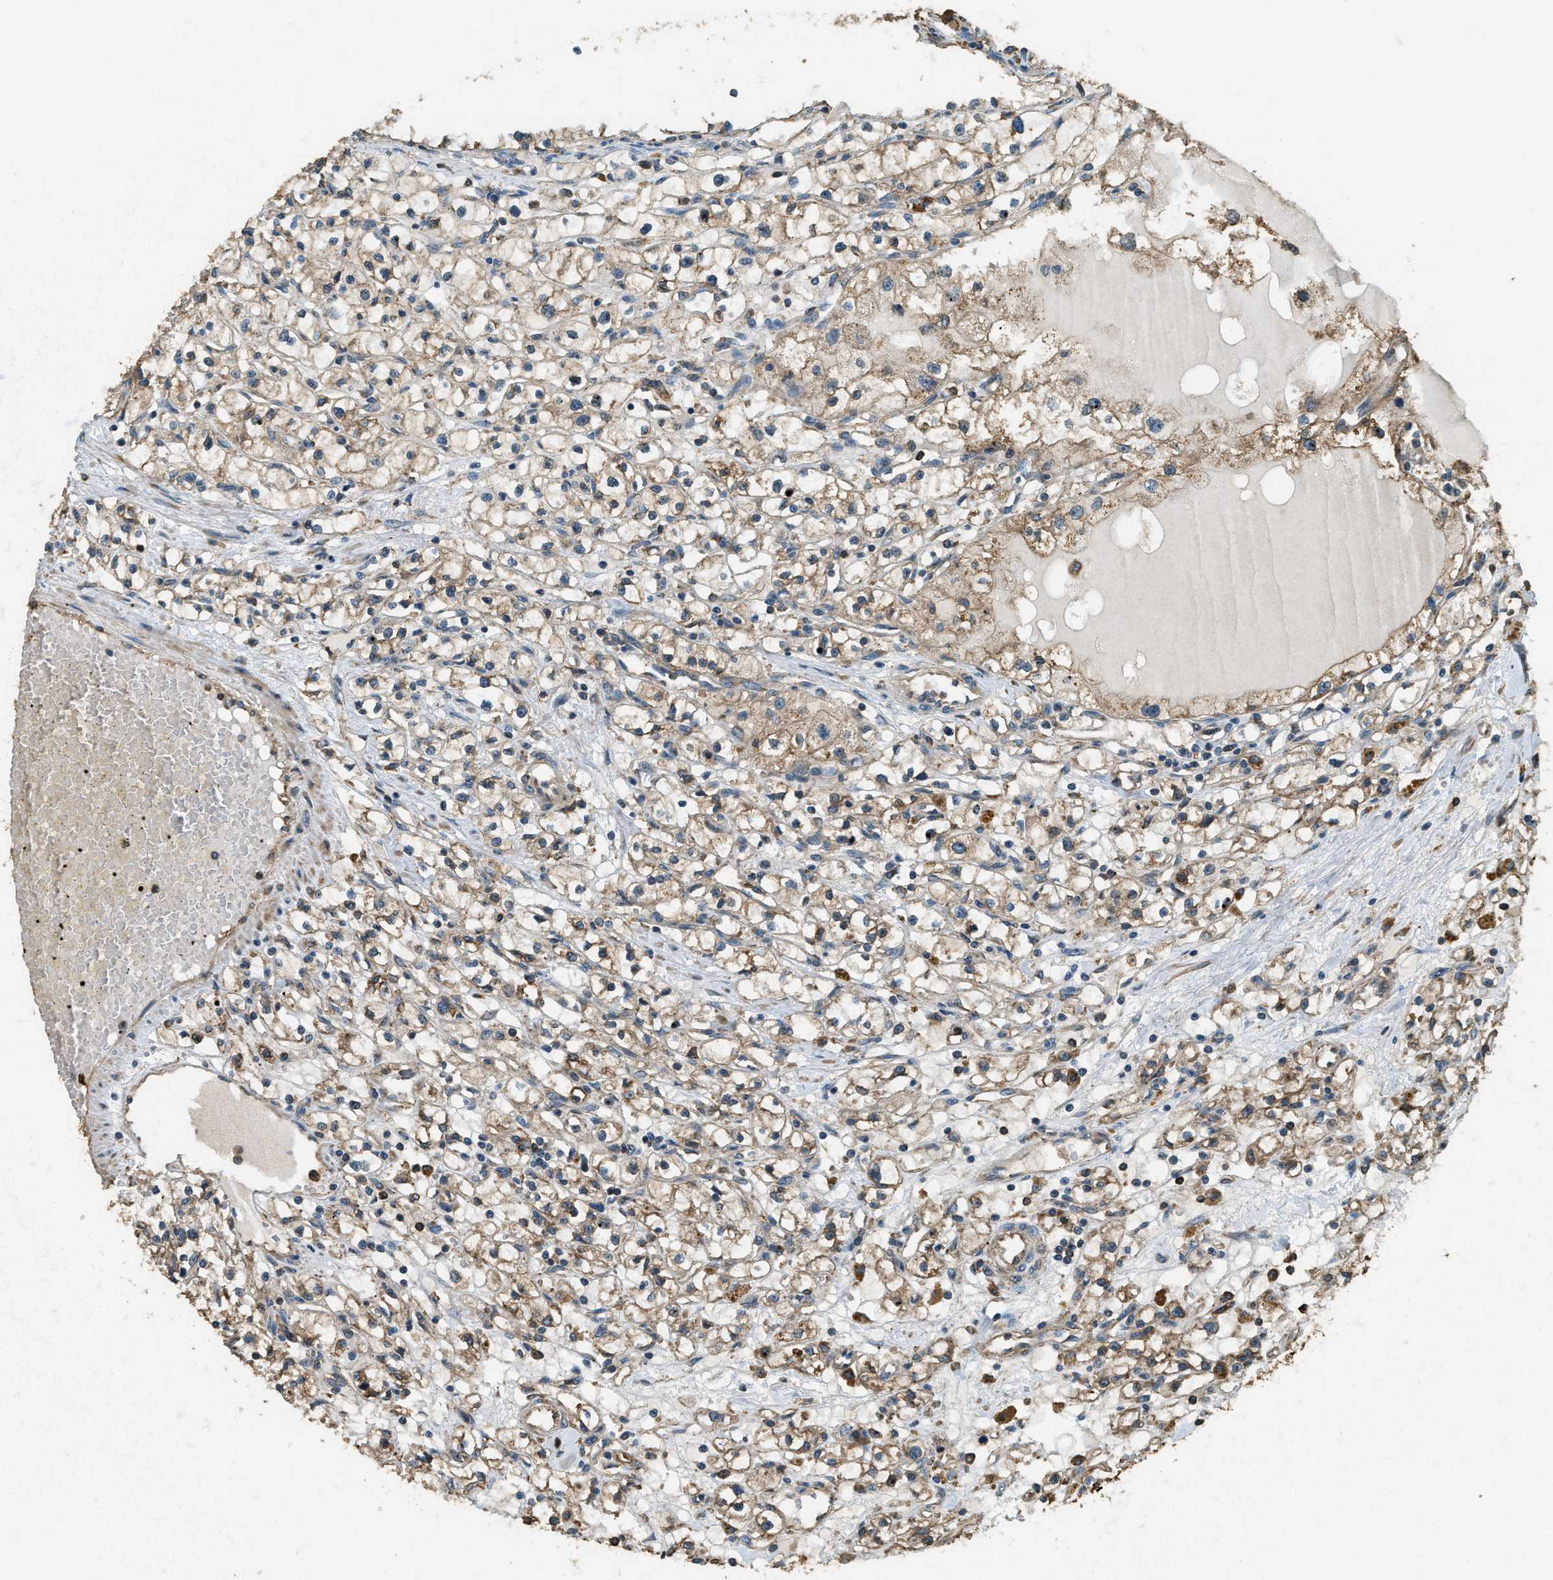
{"staining": {"intensity": "moderate", "quantity": ">75%", "location": "cytoplasmic/membranous"}, "tissue": "renal cancer", "cell_type": "Tumor cells", "image_type": "cancer", "snomed": [{"axis": "morphology", "description": "Adenocarcinoma, NOS"}, {"axis": "topography", "description": "Kidney"}], "caption": "DAB immunohistochemical staining of adenocarcinoma (renal) shows moderate cytoplasmic/membranous protein positivity in about >75% of tumor cells.", "gene": "ERGIC1", "patient": {"sex": "male", "age": 56}}